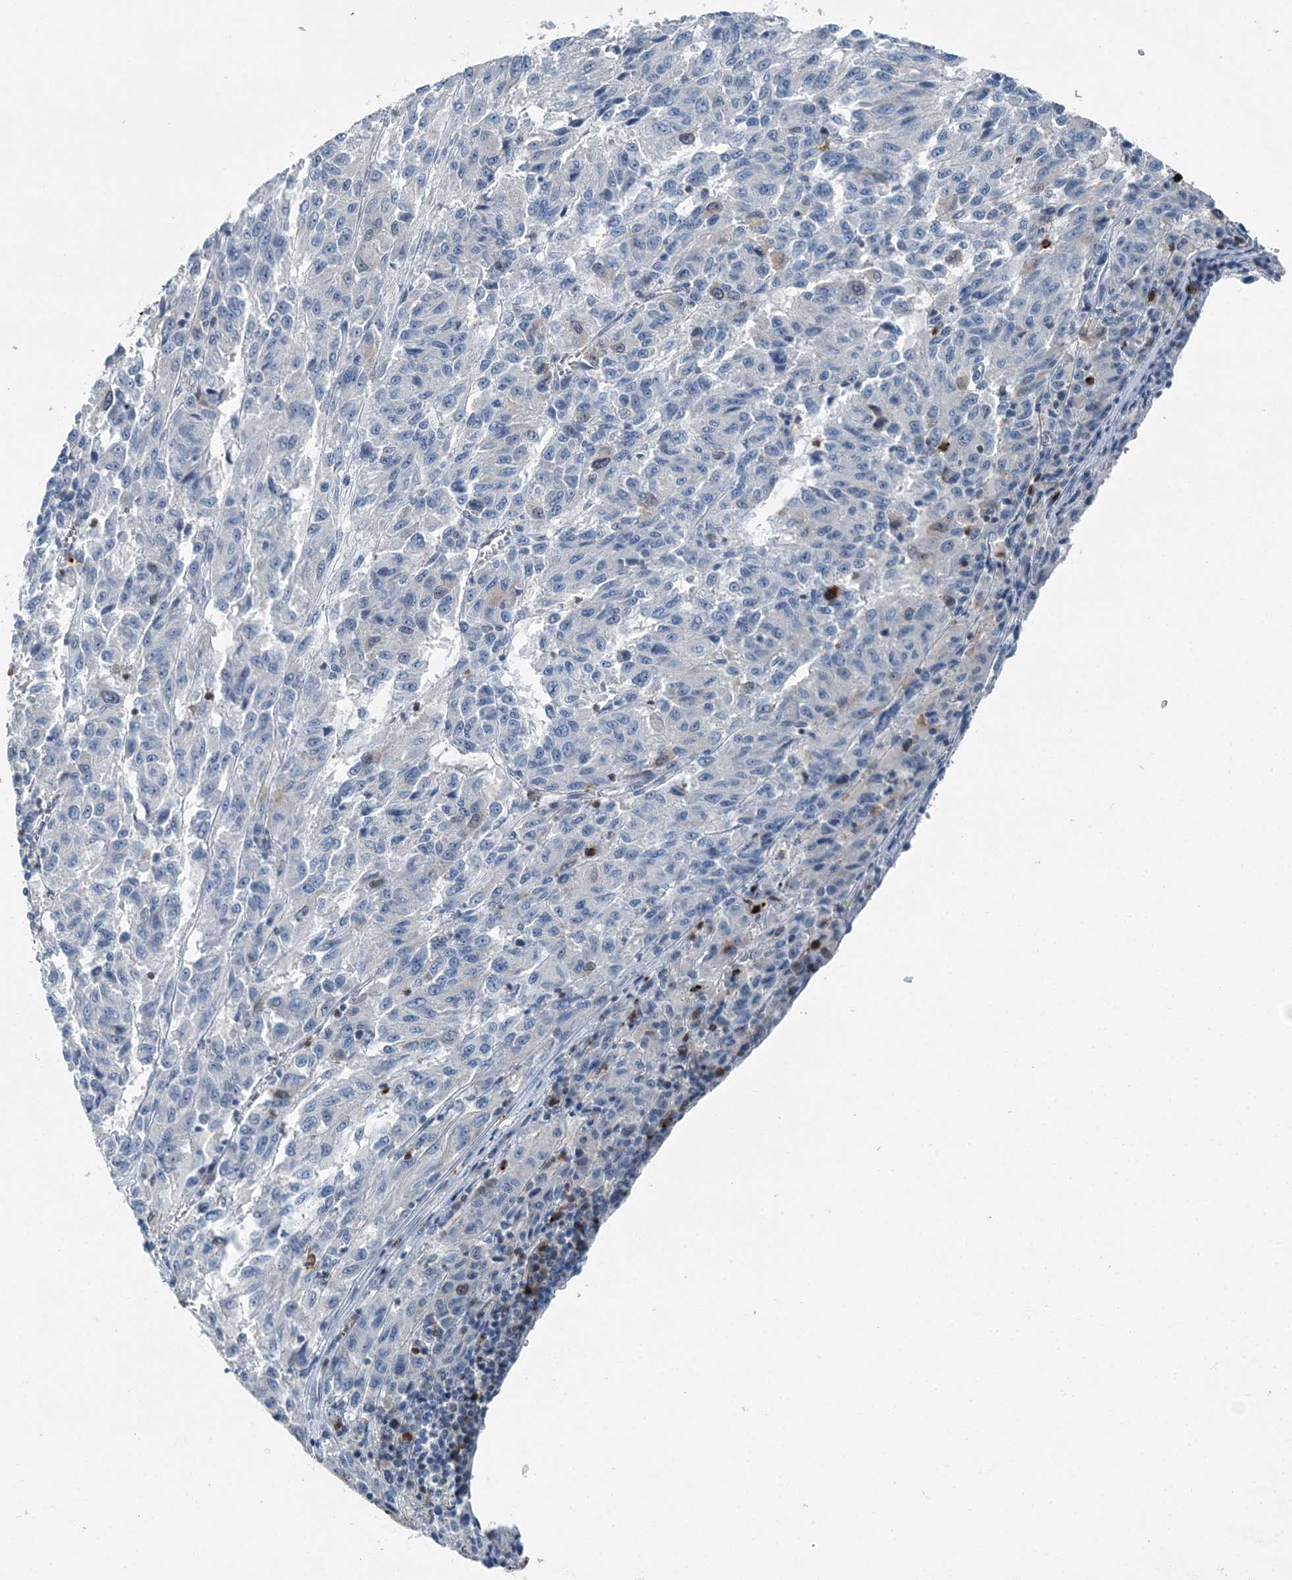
{"staining": {"intensity": "negative", "quantity": "none", "location": "none"}, "tissue": "melanoma", "cell_type": "Tumor cells", "image_type": "cancer", "snomed": [{"axis": "morphology", "description": "Malignant melanoma, Metastatic site"}, {"axis": "topography", "description": "Lung"}], "caption": "This is an immunohistochemistry (IHC) photomicrograph of human melanoma. There is no positivity in tumor cells.", "gene": "HAT1", "patient": {"sex": "male", "age": 64}}